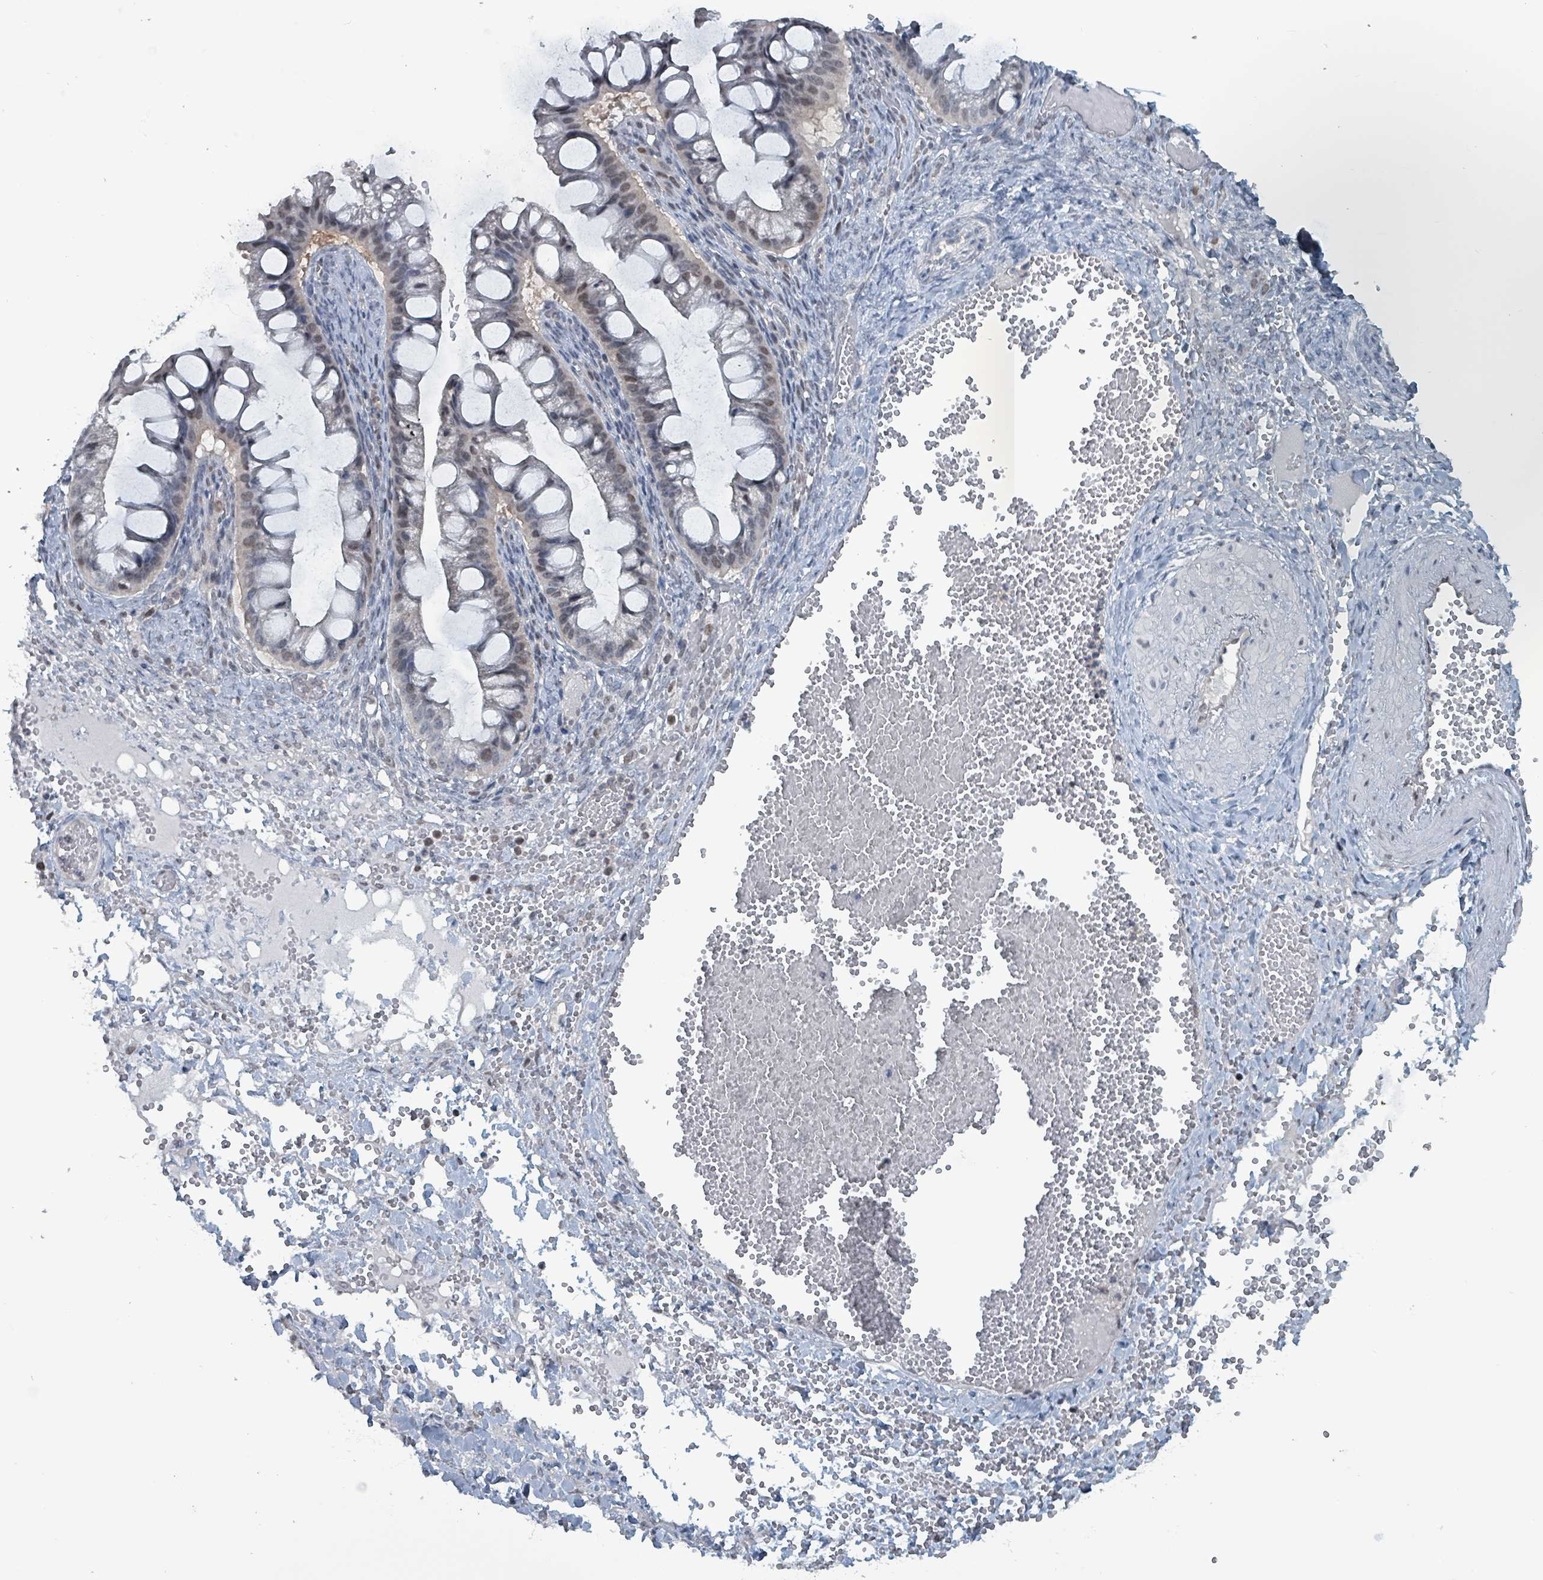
{"staining": {"intensity": "weak", "quantity": "<25%", "location": "nuclear"}, "tissue": "ovarian cancer", "cell_type": "Tumor cells", "image_type": "cancer", "snomed": [{"axis": "morphology", "description": "Cystadenocarcinoma, mucinous, NOS"}, {"axis": "topography", "description": "Ovary"}], "caption": "This is an IHC histopathology image of ovarian cancer. There is no expression in tumor cells.", "gene": "BIVM", "patient": {"sex": "female", "age": 73}}